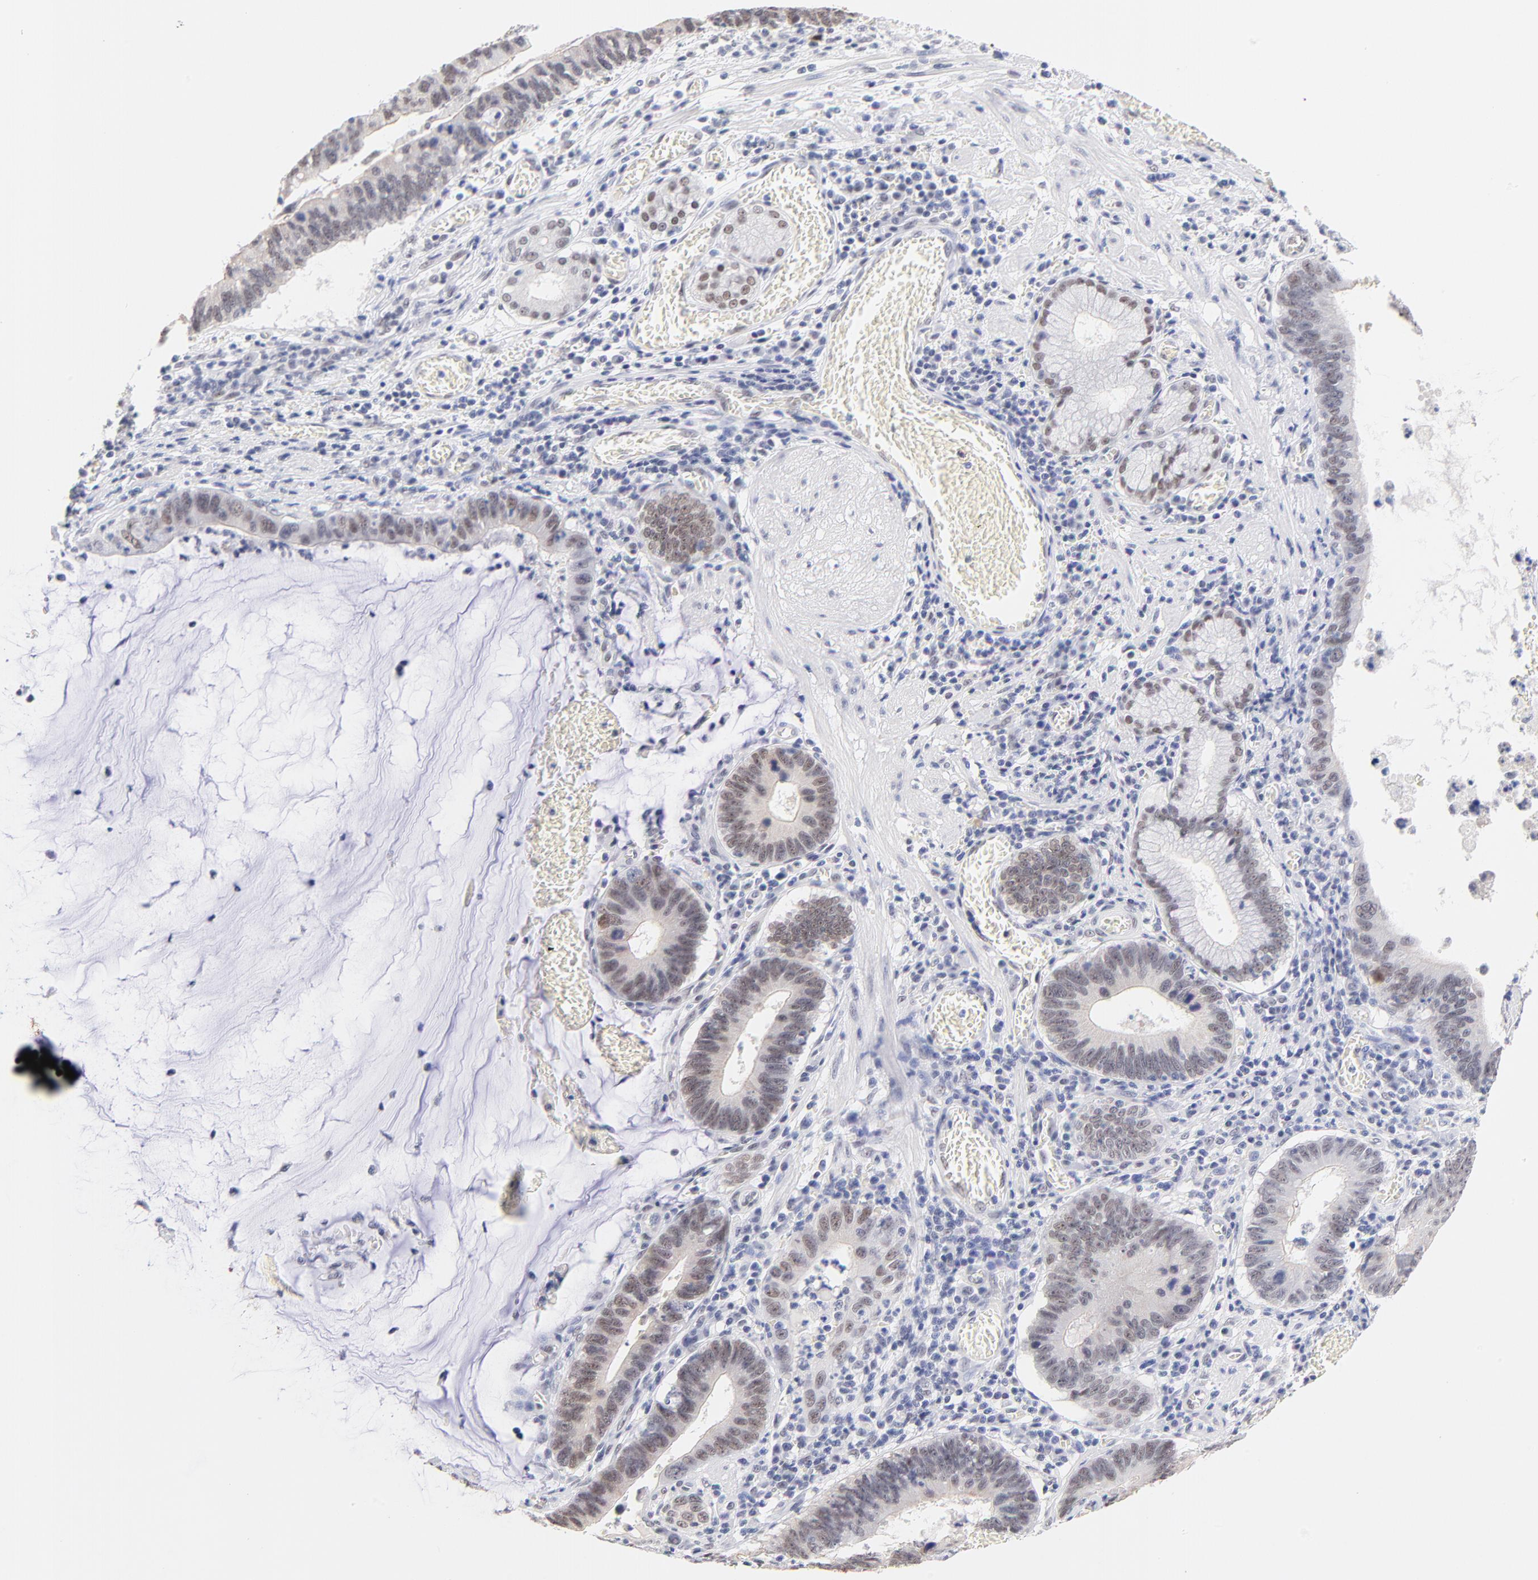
{"staining": {"intensity": "weak", "quantity": ">75%", "location": "nuclear"}, "tissue": "stomach cancer", "cell_type": "Tumor cells", "image_type": "cancer", "snomed": [{"axis": "morphology", "description": "Adenocarcinoma, NOS"}, {"axis": "topography", "description": "Stomach"}, {"axis": "topography", "description": "Gastric cardia"}], "caption": "Brown immunohistochemical staining in adenocarcinoma (stomach) shows weak nuclear staining in about >75% of tumor cells. The protein is shown in brown color, while the nuclei are stained blue.", "gene": "ZNF74", "patient": {"sex": "male", "age": 59}}